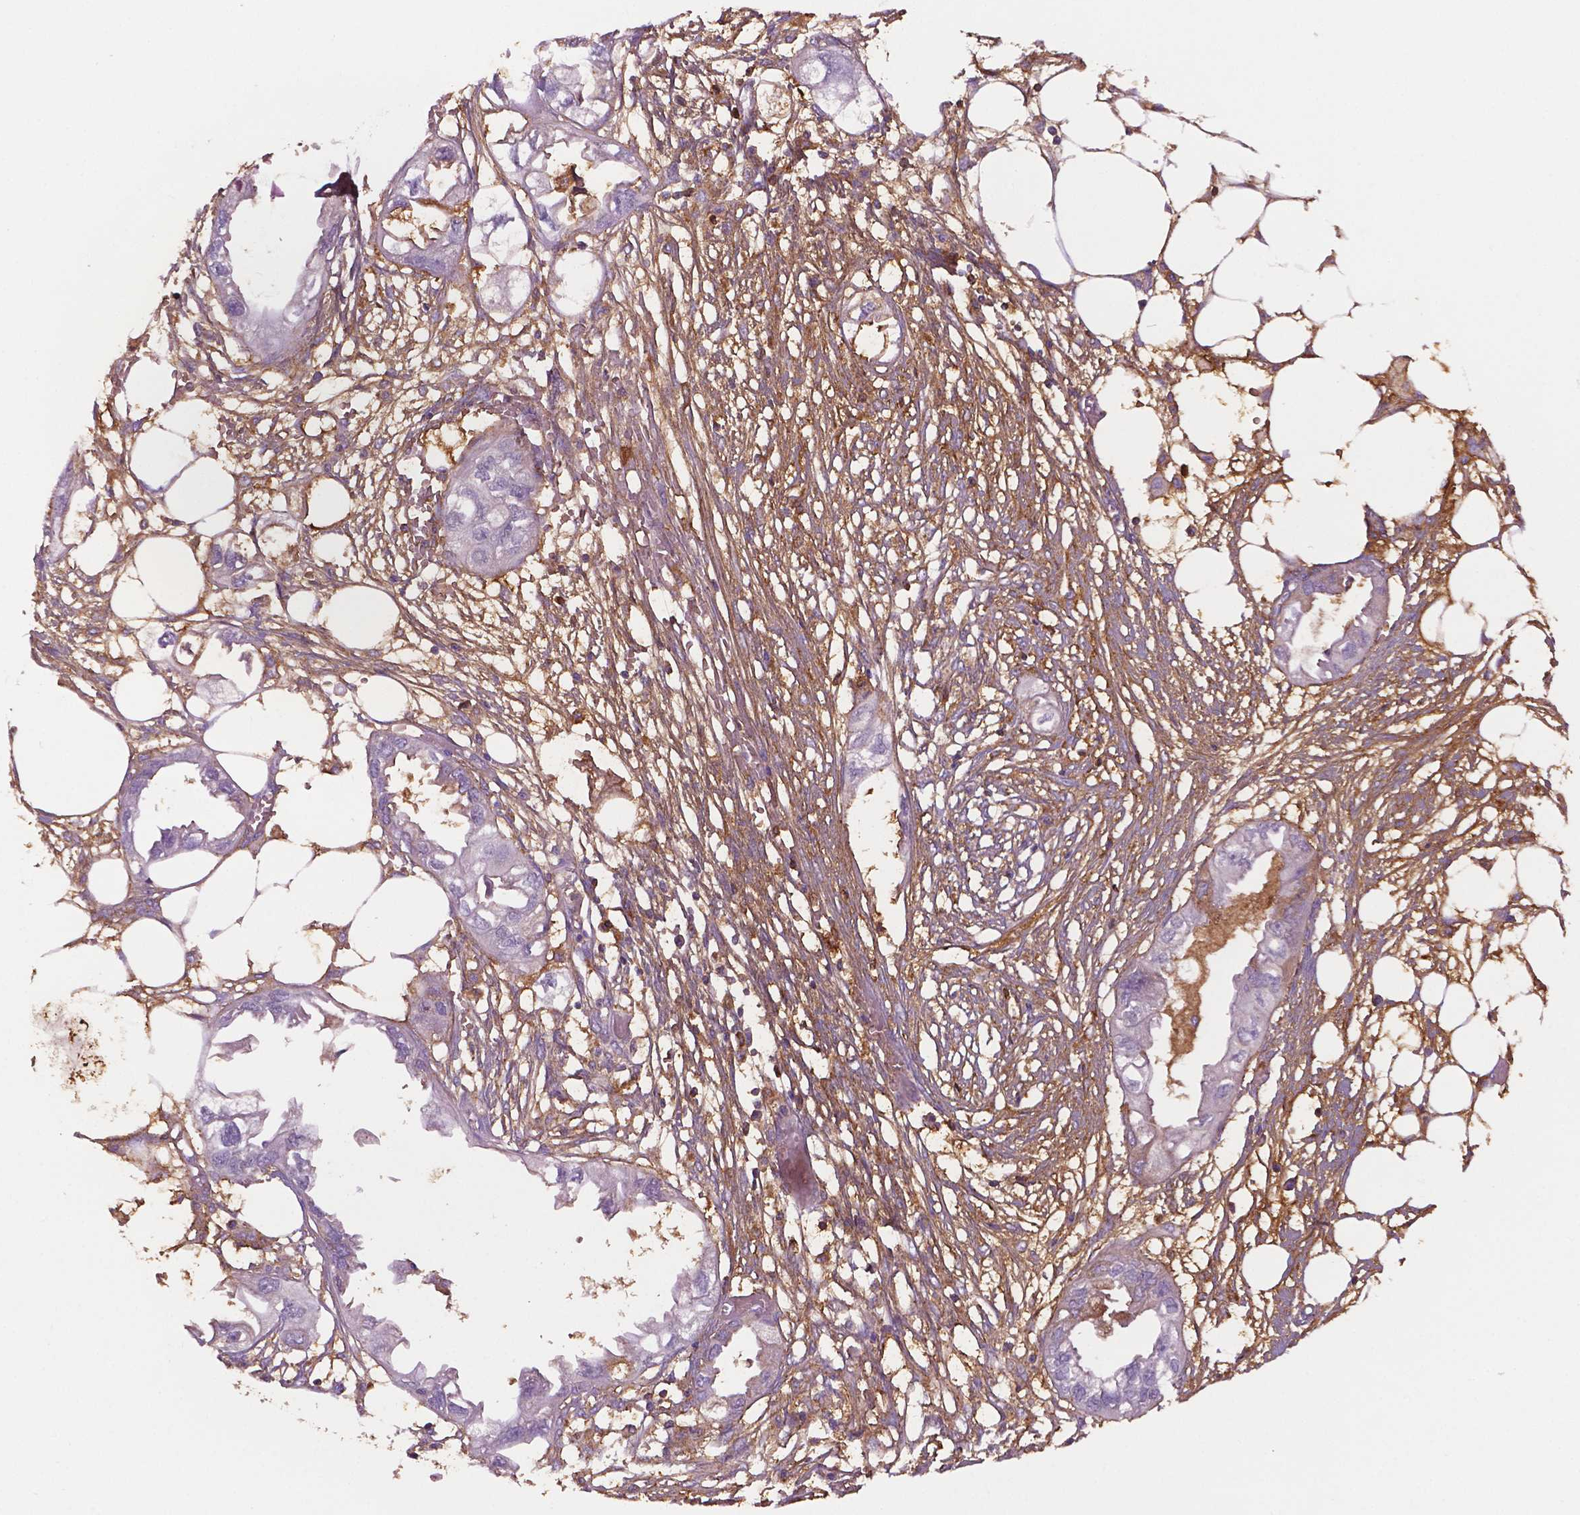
{"staining": {"intensity": "negative", "quantity": "none", "location": "none"}, "tissue": "endometrial cancer", "cell_type": "Tumor cells", "image_type": "cancer", "snomed": [{"axis": "morphology", "description": "Adenocarcinoma, NOS"}, {"axis": "morphology", "description": "Adenocarcinoma, metastatic, NOS"}, {"axis": "topography", "description": "Adipose tissue"}, {"axis": "topography", "description": "Endometrium"}], "caption": "Immunohistochemistry (IHC) micrograph of neoplastic tissue: human endometrial adenocarcinoma stained with DAB displays no significant protein positivity in tumor cells. (DAB (3,3'-diaminobenzidine) immunohistochemistry, high magnification).", "gene": "FBLN1", "patient": {"sex": "female", "age": 67}}